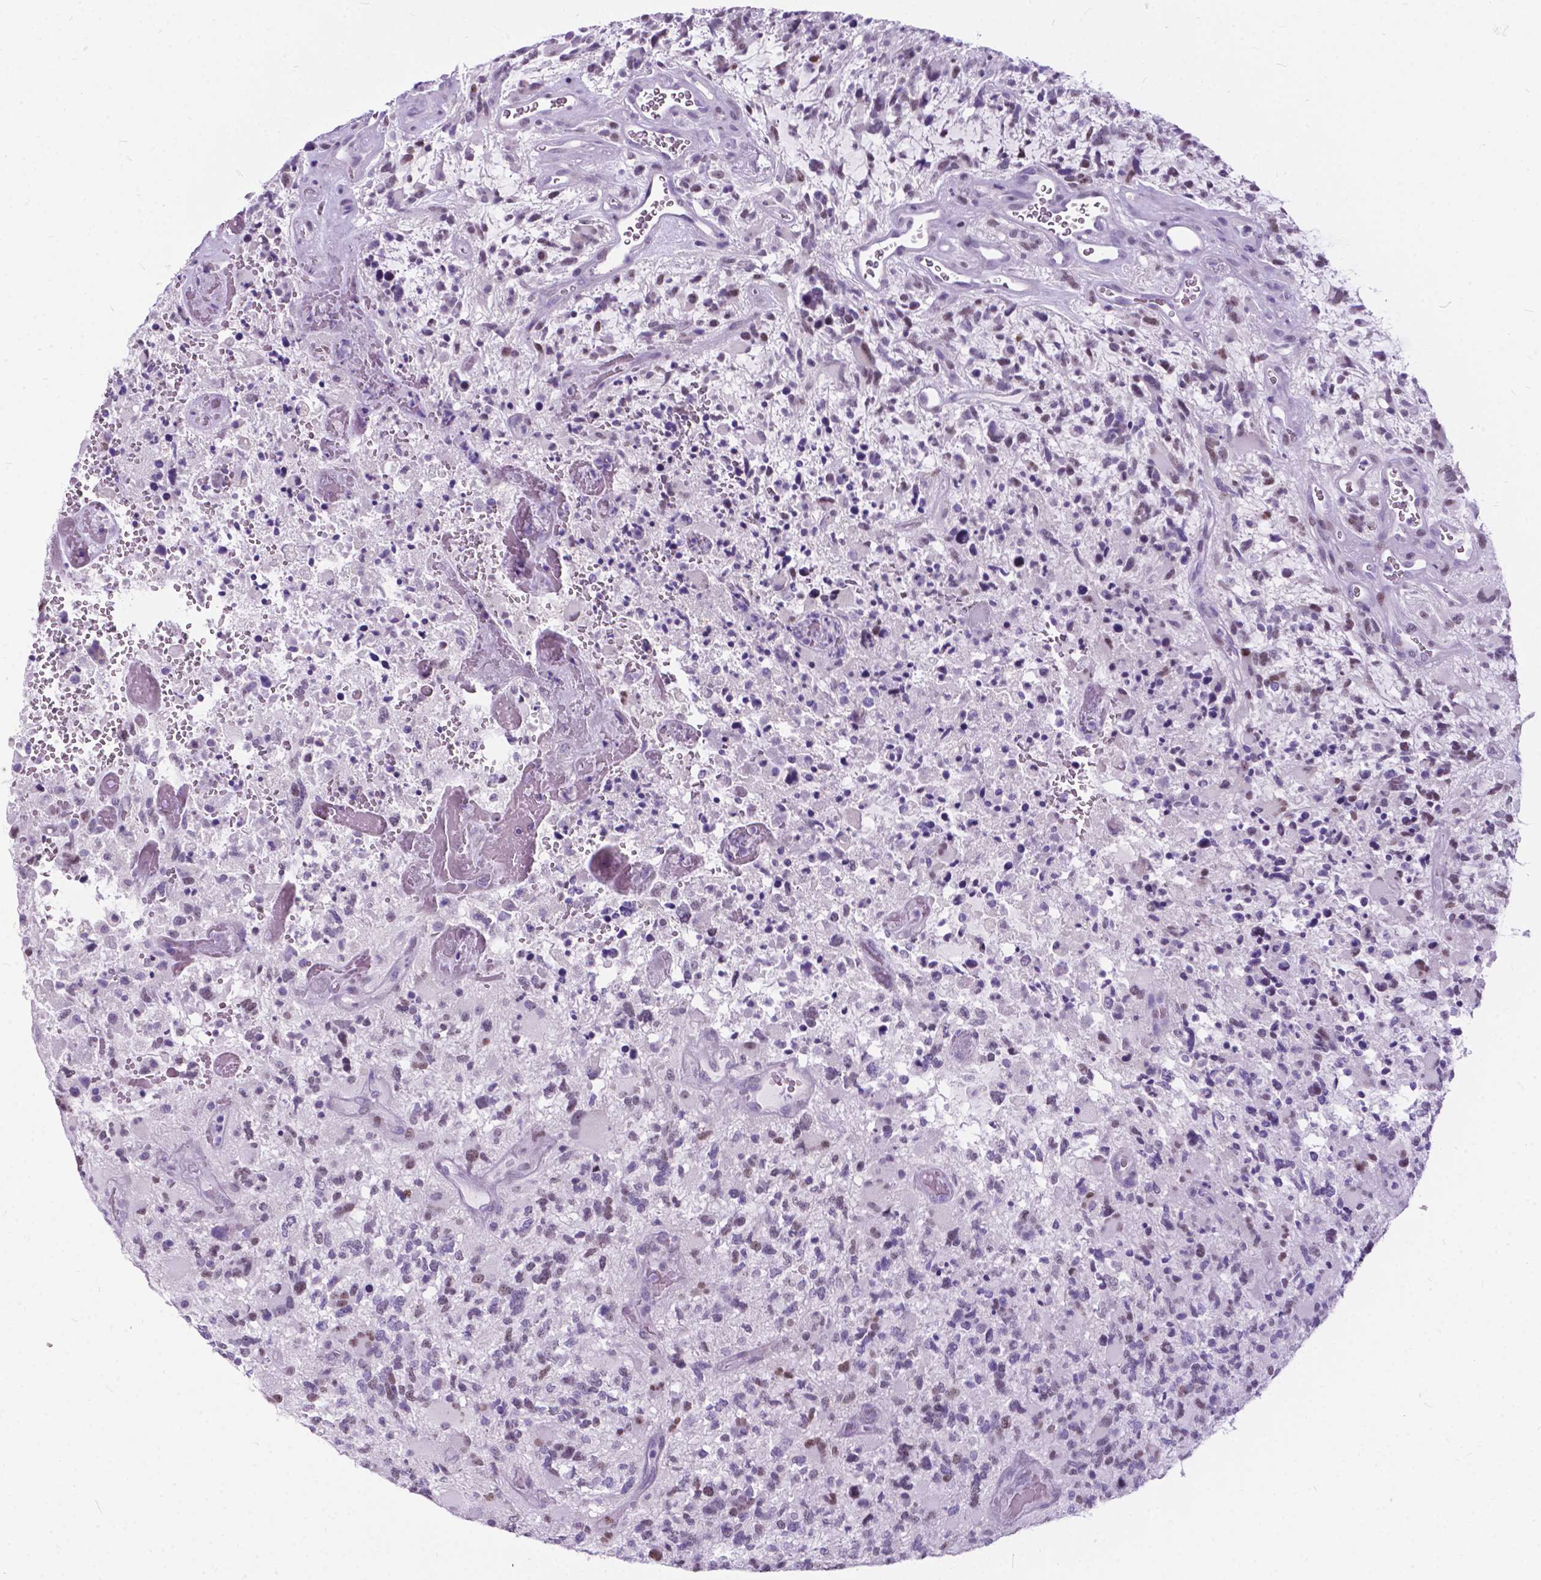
{"staining": {"intensity": "negative", "quantity": "none", "location": "none"}, "tissue": "glioma", "cell_type": "Tumor cells", "image_type": "cancer", "snomed": [{"axis": "morphology", "description": "Glioma, malignant, High grade"}, {"axis": "topography", "description": "Brain"}], "caption": "Protein analysis of malignant glioma (high-grade) shows no significant positivity in tumor cells. The staining is performed using DAB brown chromogen with nuclei counter-stained in using hematoxylin.", "gene": "BSND", "patient": {"sex": "female", "age": 71}}